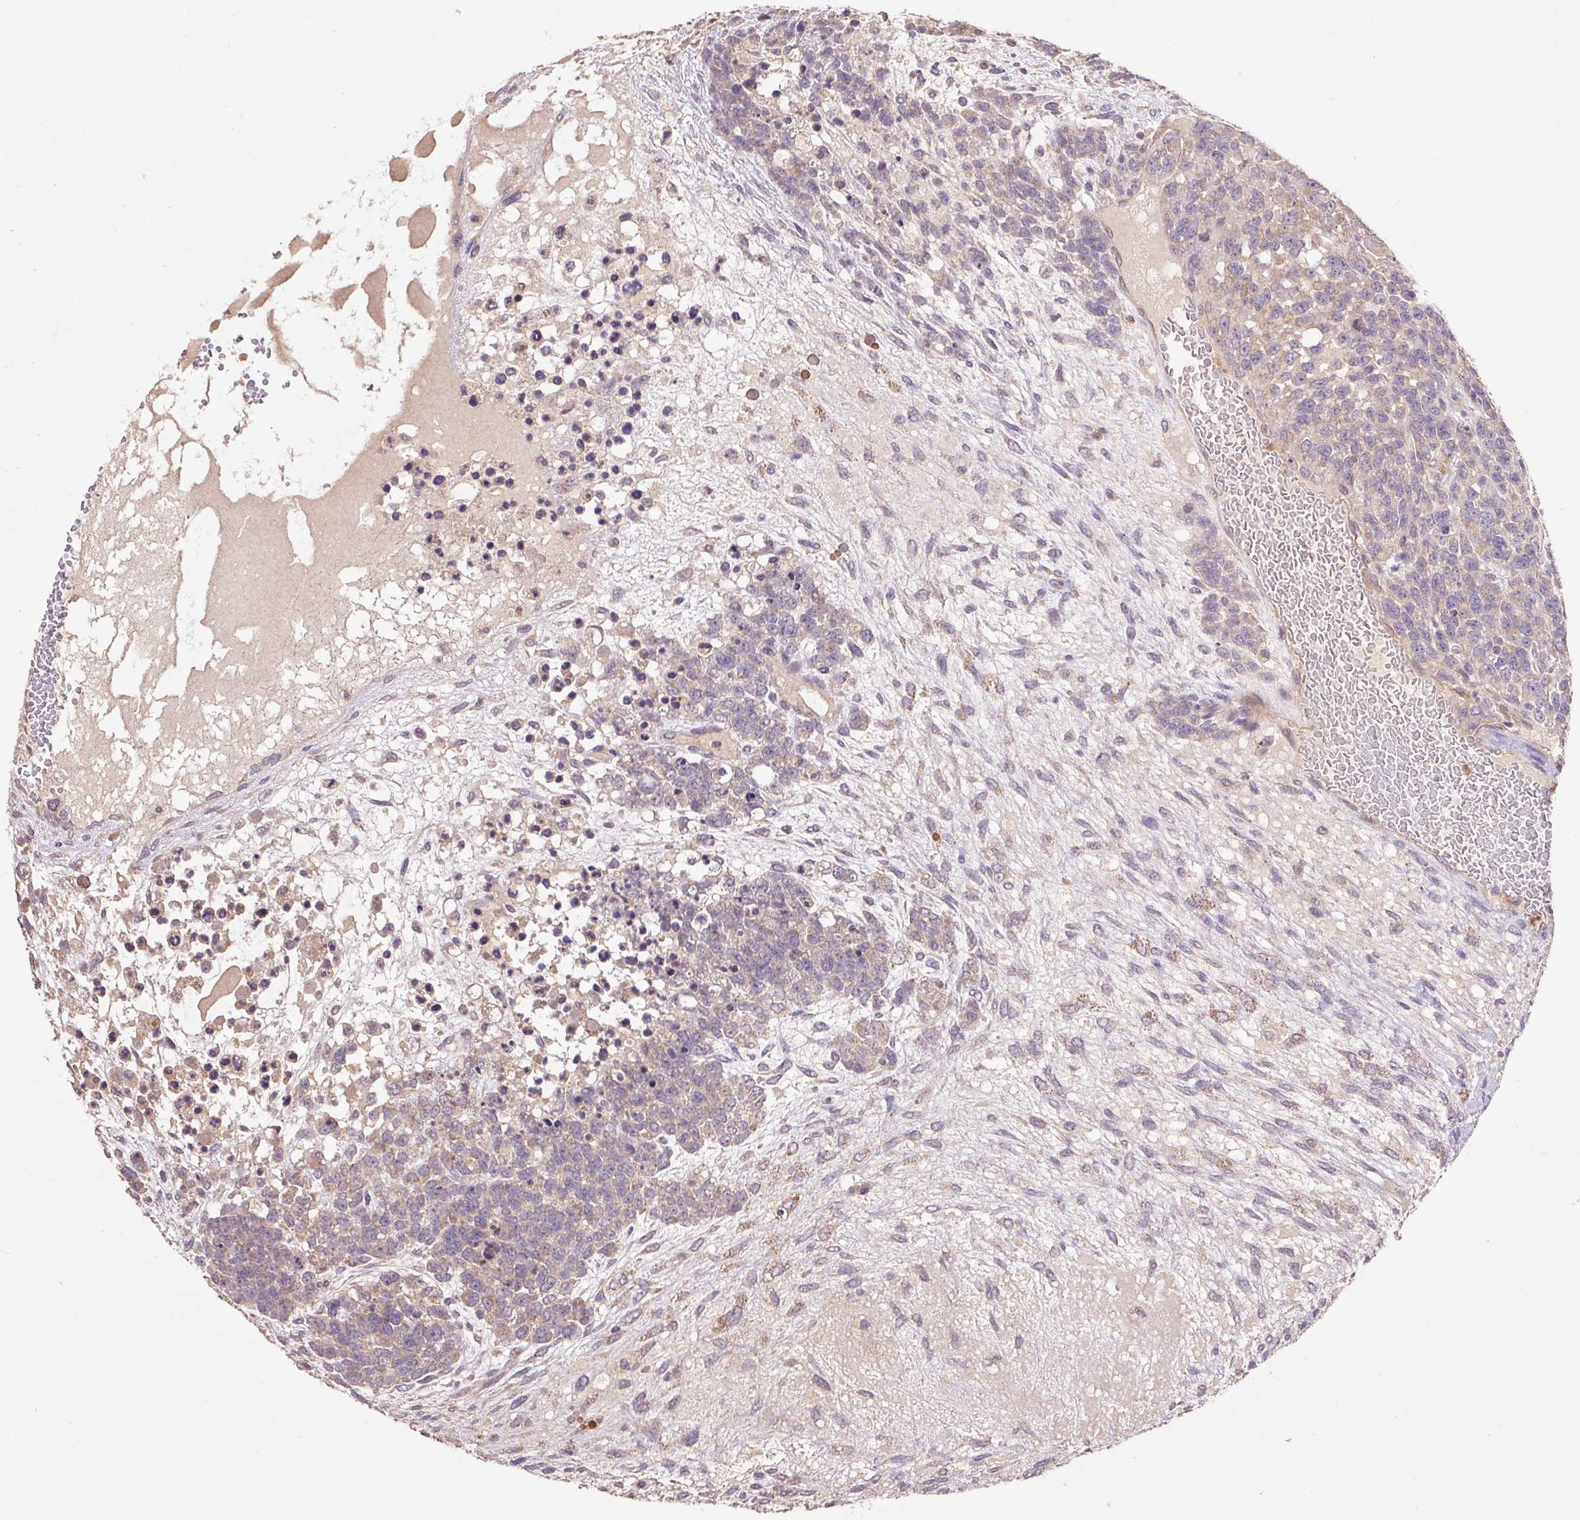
{"staining": {"intensity": "weak", "quantity": "<25%", "location": "cytoplasmic/membranous"}, "tissue": "testis cancer", "cell_type": "Tumor cells", "image_type": "cancer", "snomed": [{"axis": "morphology", "description": "Carcinoma, Embryonal, NOS"}, {"axis": "topography", "description": "Testis"}], "caption": "This is an IHC micrograph of embryonal carcinoma (testis). There is no positivity in tumor cells.", "gene": "RAB11A", "patient": {"sex": "male", "age": 23}}